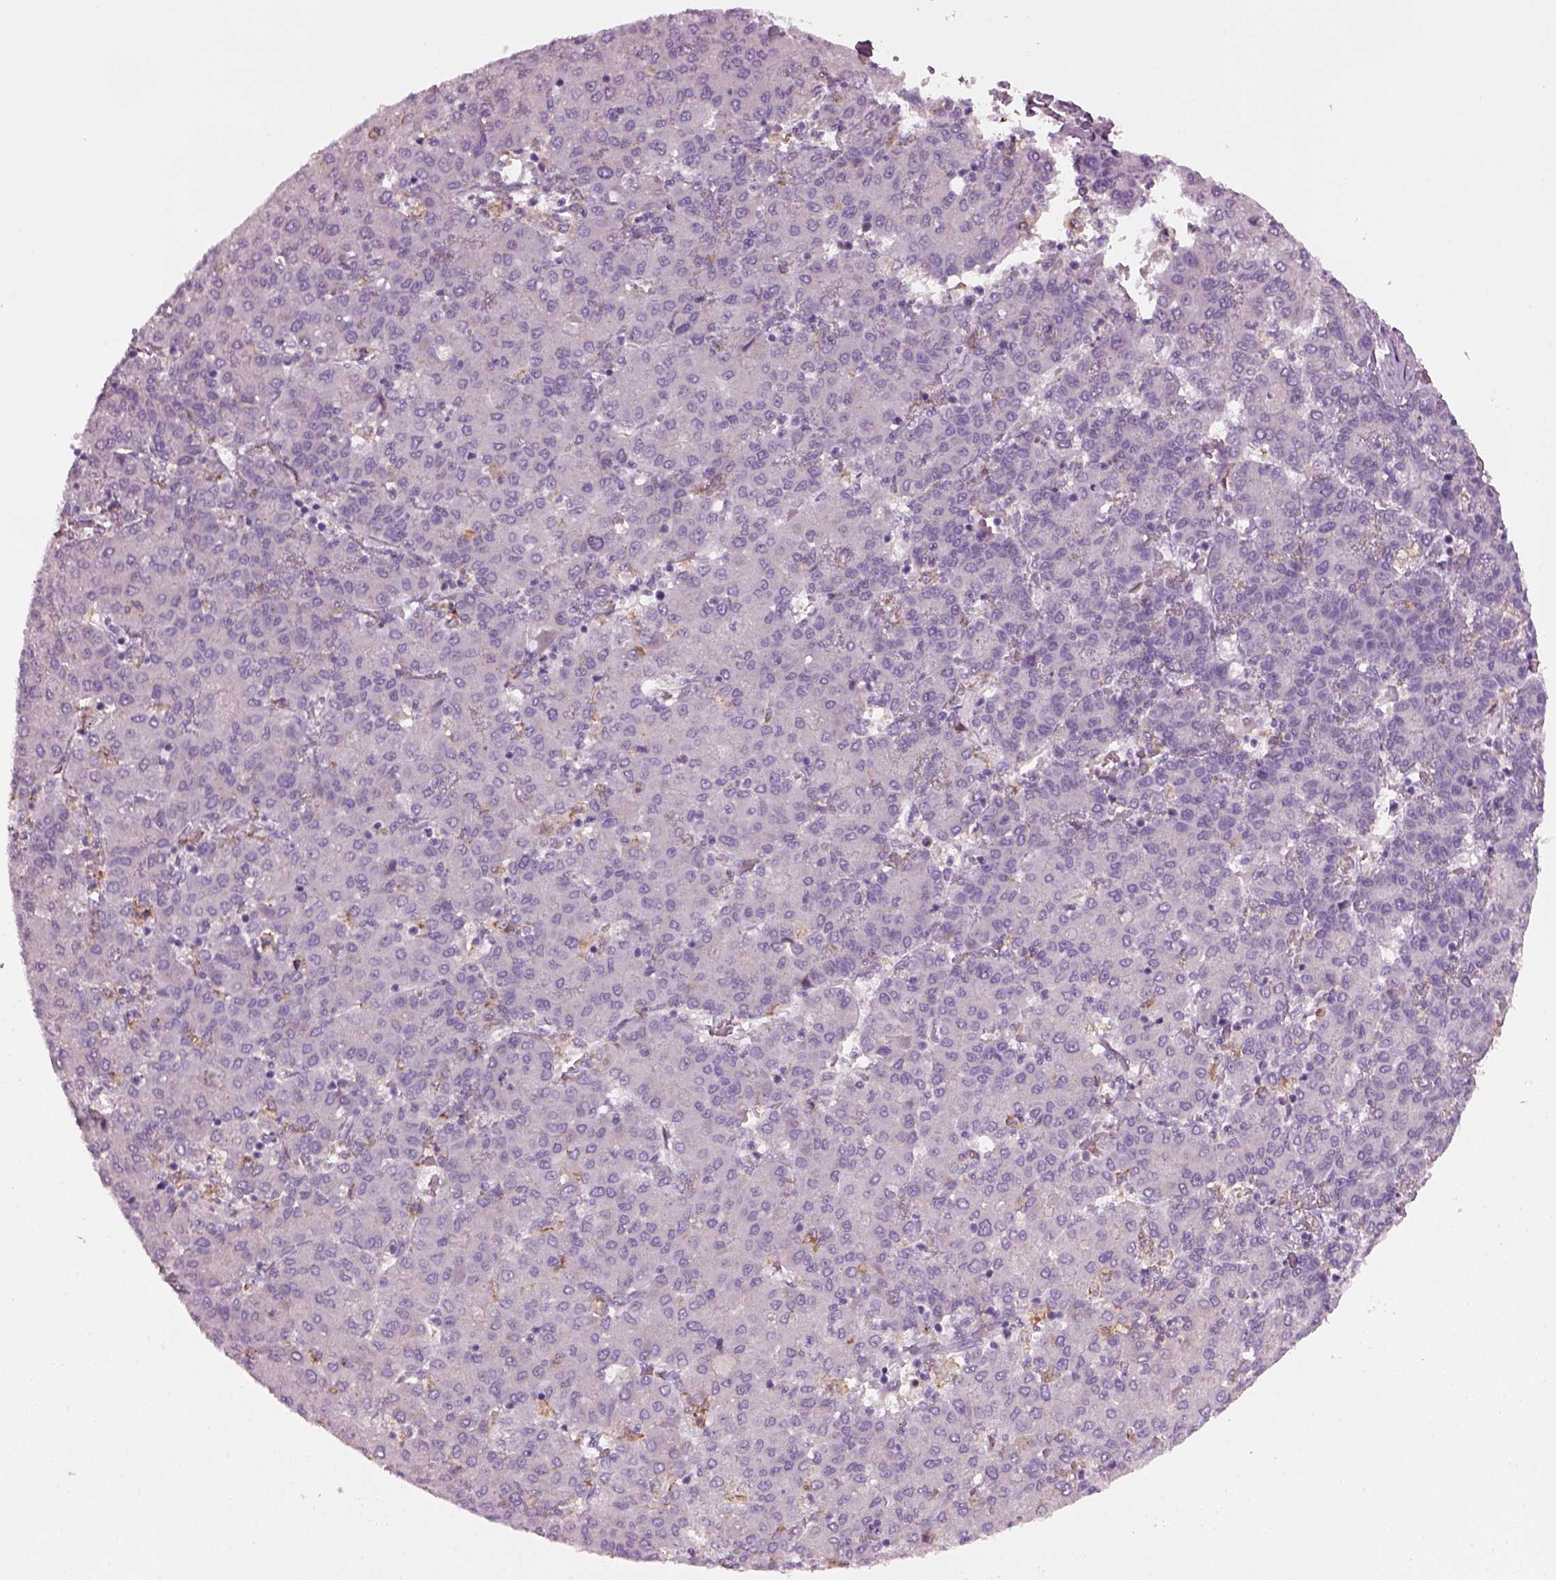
{"staining": {"intensity": "negative", "quantity": "none", "location": "none"}, "tissue": "liver cancer", "cell_type": "Tumor cells", "image_type": "cancer", "snomed": [{"axis": "morphology", "description": "Carcinoma, Hepatocellular, NOS"}, {"axis": "topography", "description": "Liver"}], "caption": "Hepatocellular carcinoma (liver) stained for a protein using immunohistochemistry (IHC) displays no staining tumor cells.", "gene": "TMEM231", "patient": {"sex": "male", "age": 65}}